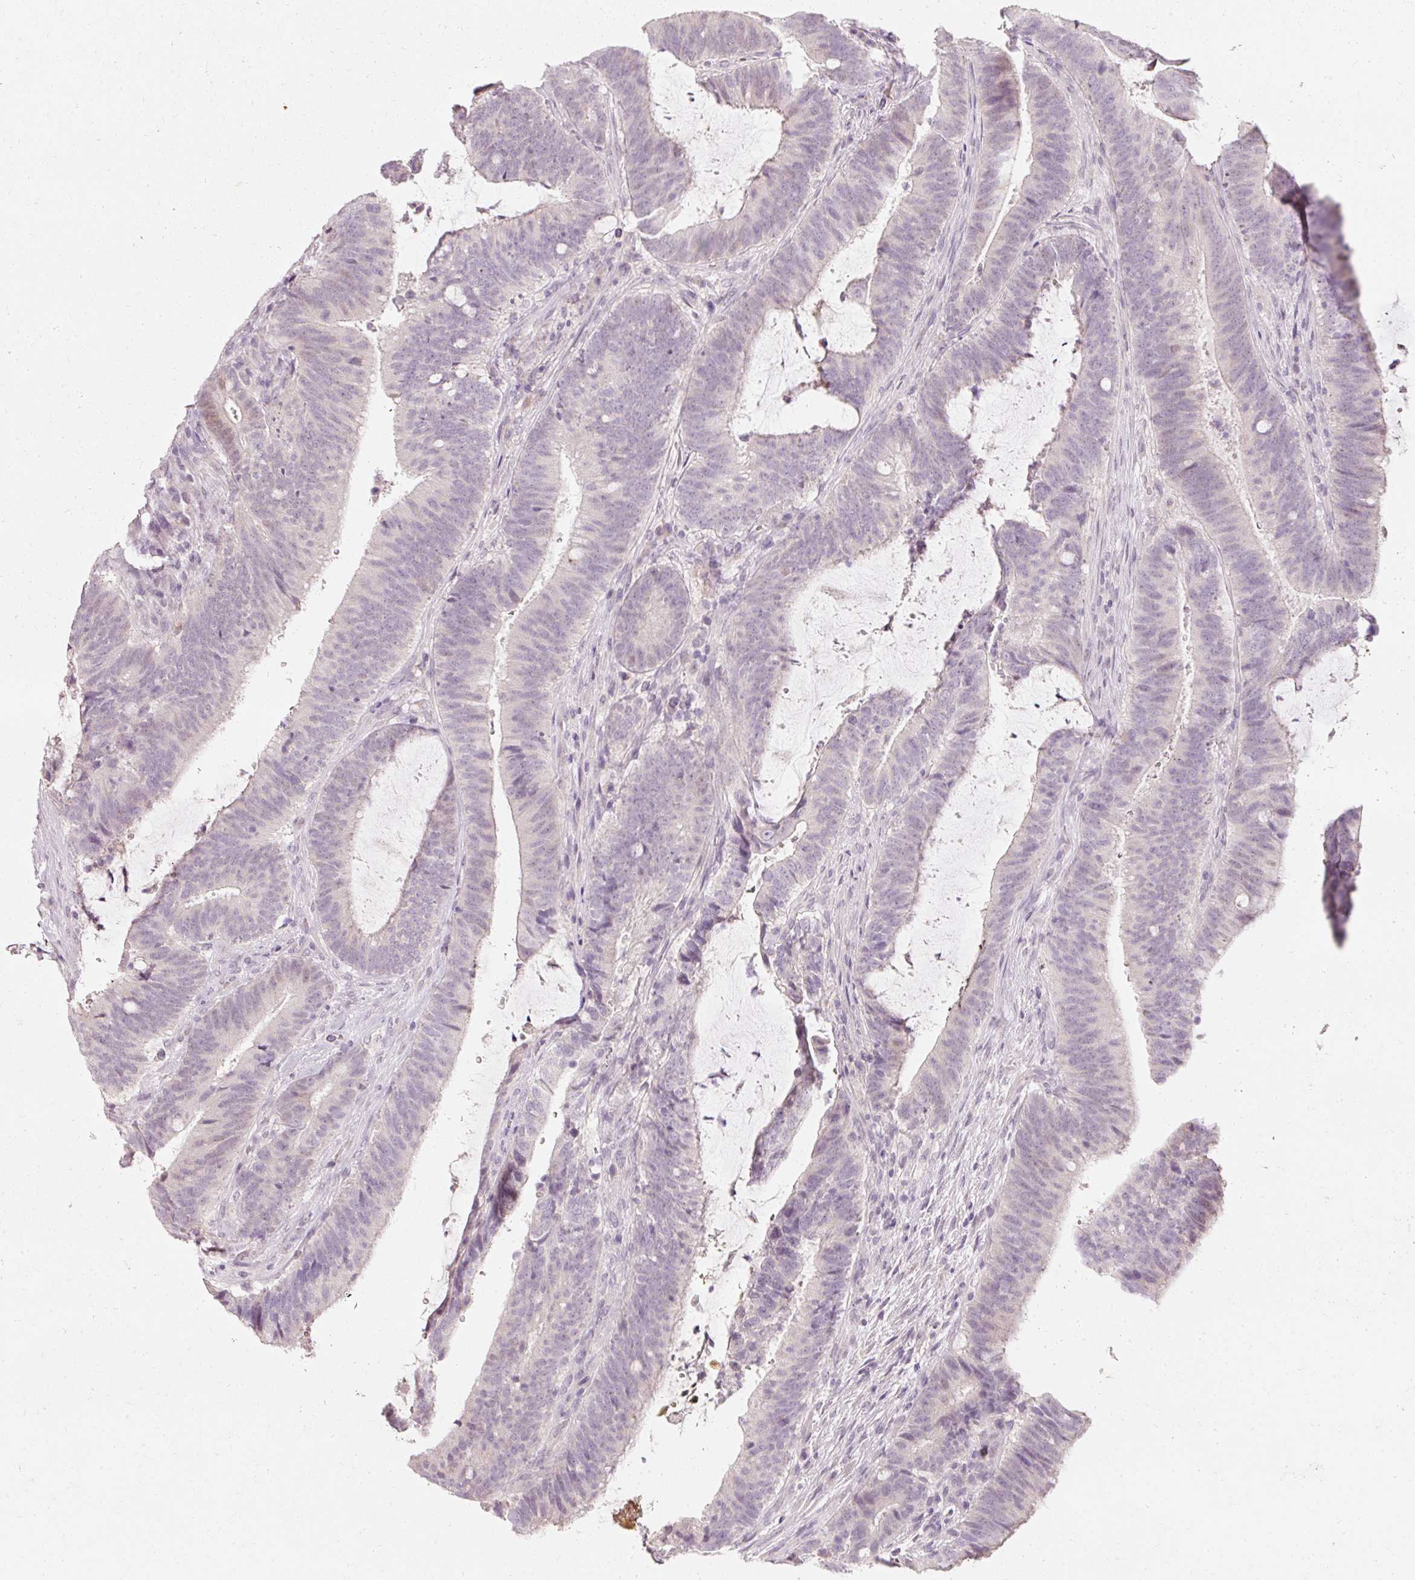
{"staining": {"intensity": "weak", "quantity": "<25%", "location": "nuclear"}, "tissue": "colorectal cancer", "cell_type": "Tumor cells", "image_type": "cancer", "snomed": [{"axis": "morphology", "description": "Adenocarcinoma, NOS"}, {"axis": "topography", "description": "Colon"}], "caption": "A histopathology image of colorectal adenocarcinoma stained for a protein displays no brown staining in tumor cells.", "gene": "ELAVL3", "patient": {"sex": "female", "age": 43}}